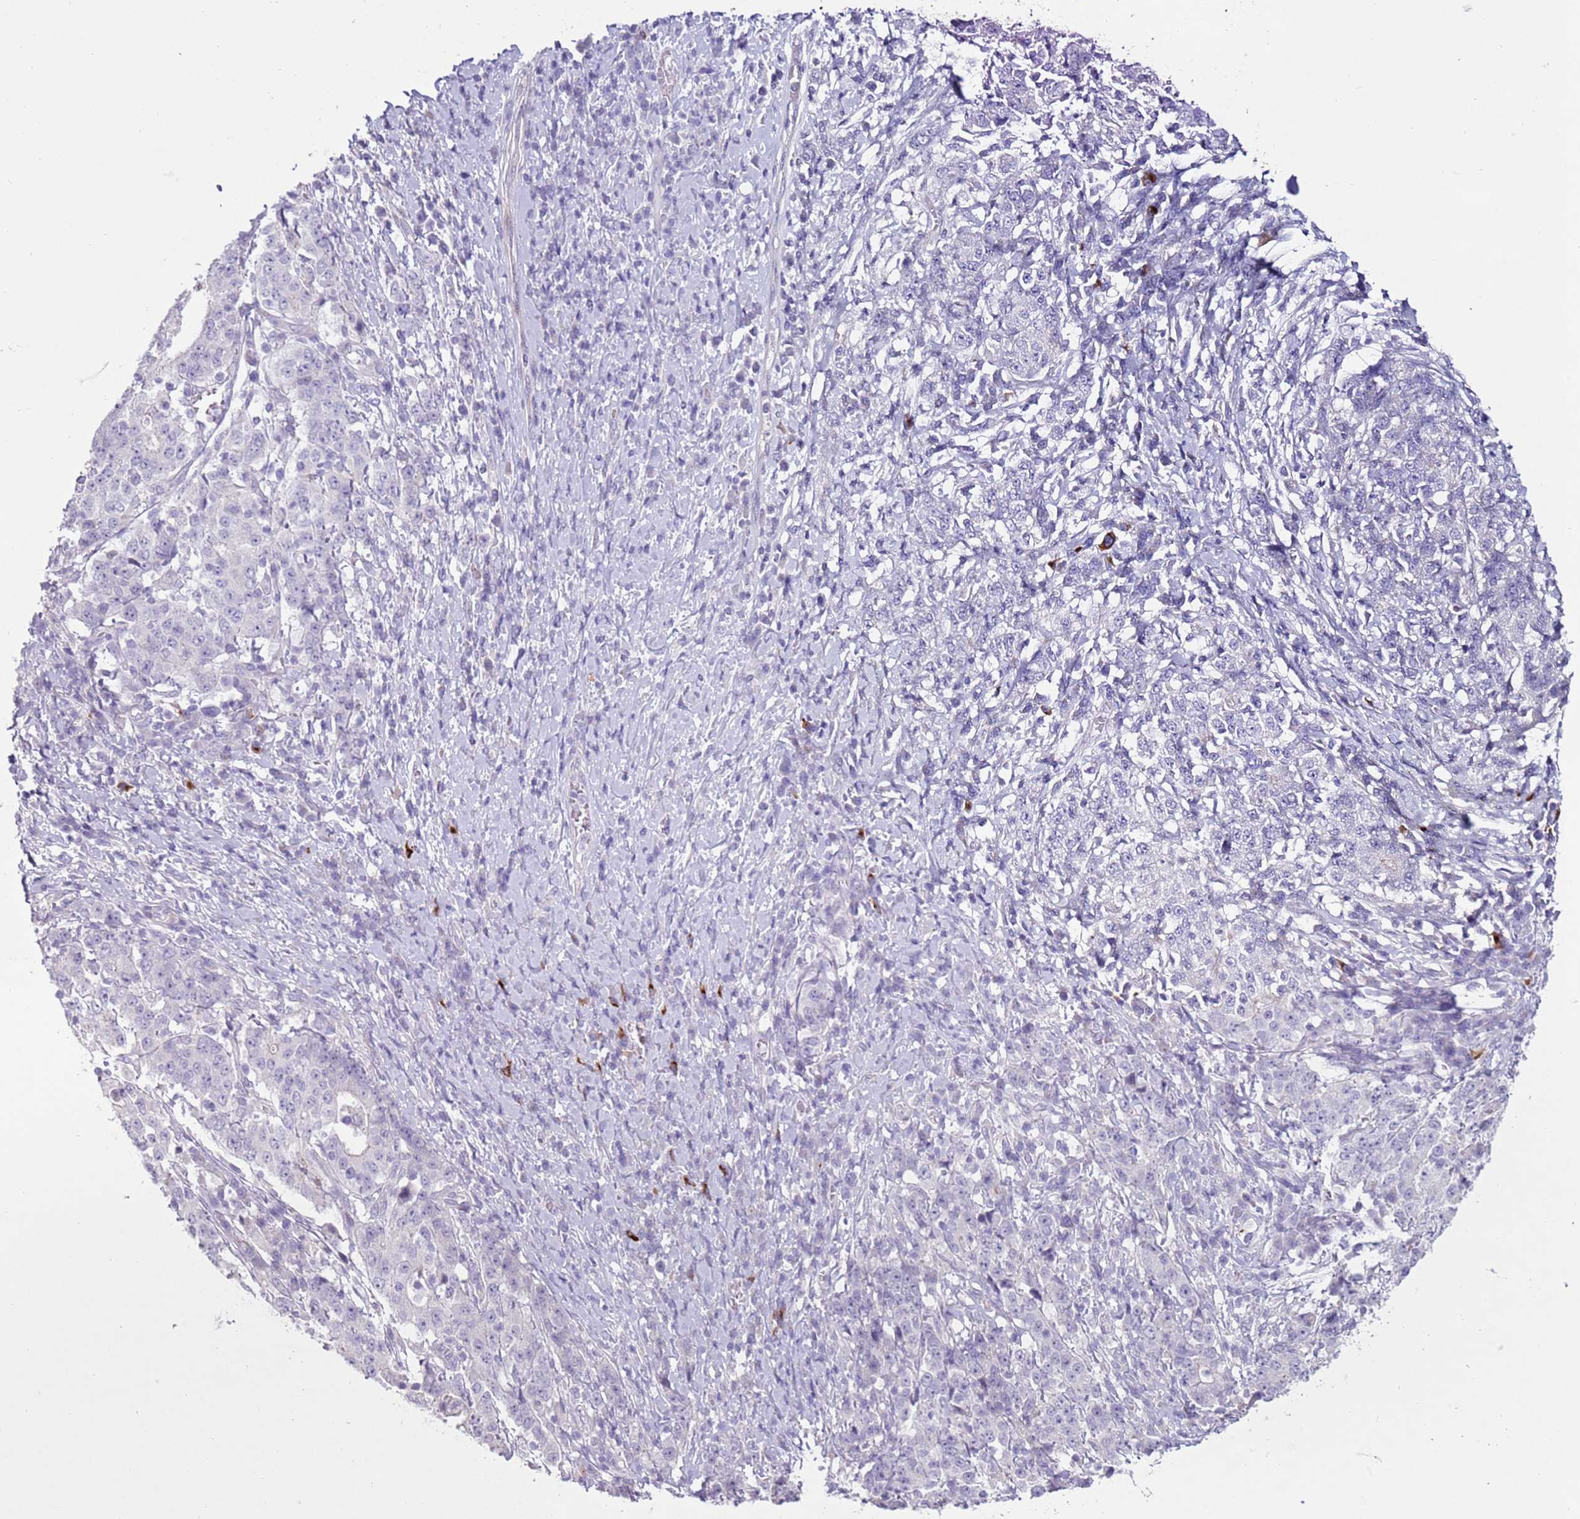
{"staining": {"intensity": "negative", "quantity": "none", "location": "none"}, "tissue": "stomach cancer", "cell_type": "Tumor cells", "image_type": "cancer", "snomed": [{"axis": "morphology", "description": "Normal tissue, NOS"}, {"axis": "morphology", "description": "Adenocarcinoma, NOS"}, {"axis": "topography", "description": "Stomach, upper"}, {"axis": "topography", "description": "Stomach"}], "caption": "Tumor cells are negative for protein expression in human stomach cancer. (Brightfield microscopy of DAB (3,3'-diaminobenzidine) immunohistochemistry (IHC) at high magnification).", "gene": "ZNF239", "patient": {"sex": "male", "age": 59}}